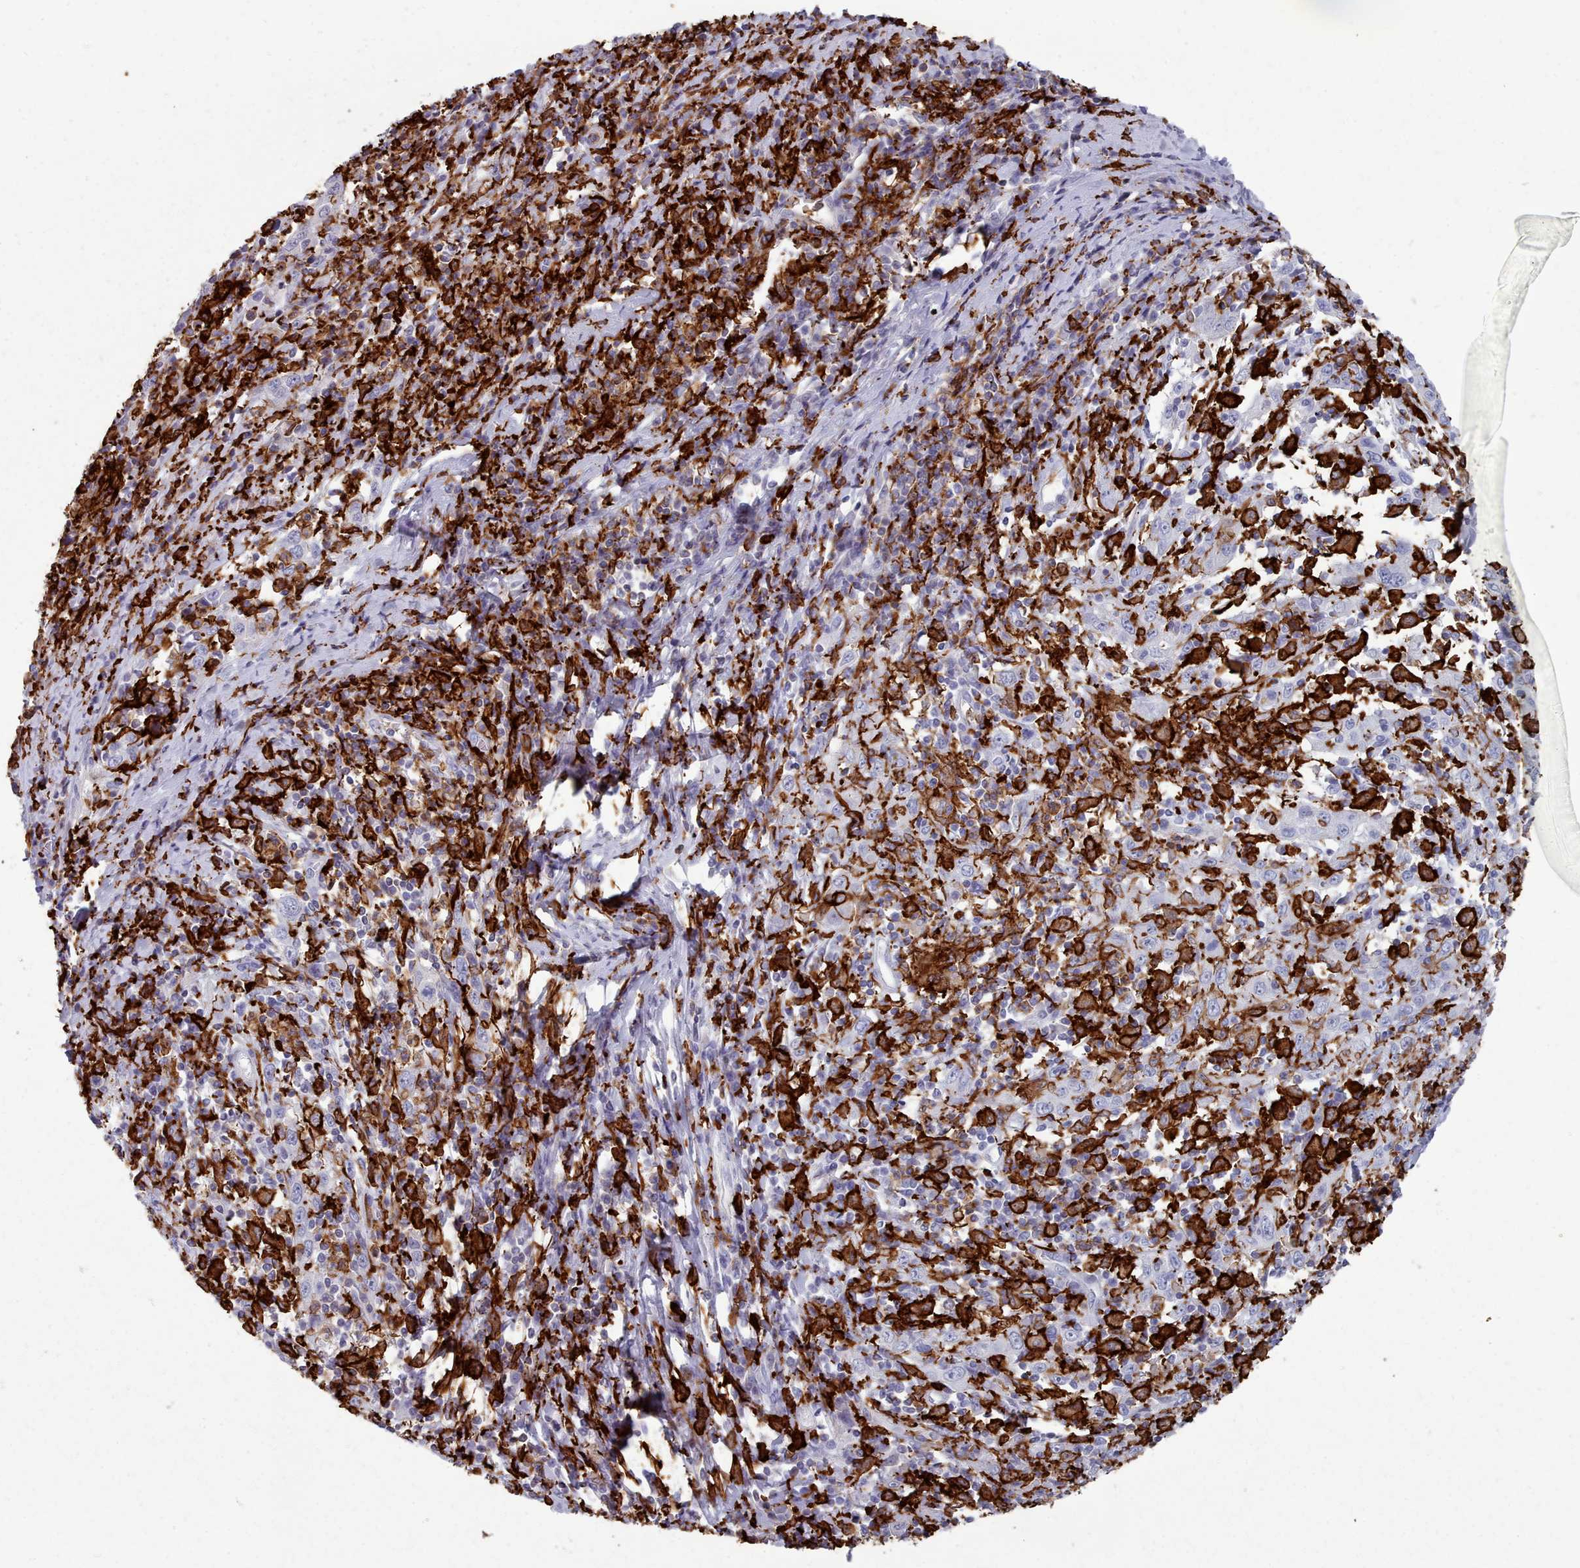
{"staining": {"intensity": "negative", "quantity": "none", "location": "none"}, "tissue": "cervical cancer", "cell_type": "Tumor cells", "image_type": "cancer", "snomed": [{"axis": "morphology", "description": "Squamous cell carcinoma, NOS"}, {"axis": "topography", "description": "Cervix"}], "caption": "Immunohistochemistry (IHC) photomicrograph of neoplastic tissue: human cervical cancer (squamous cell carcinoma) stained with DAB (3,3'-diaminobenzidine) exhibits no significant protein positivity in tumor cells.", "gene": "AIF1", "patient": {"sex": "female", "age": 46}}